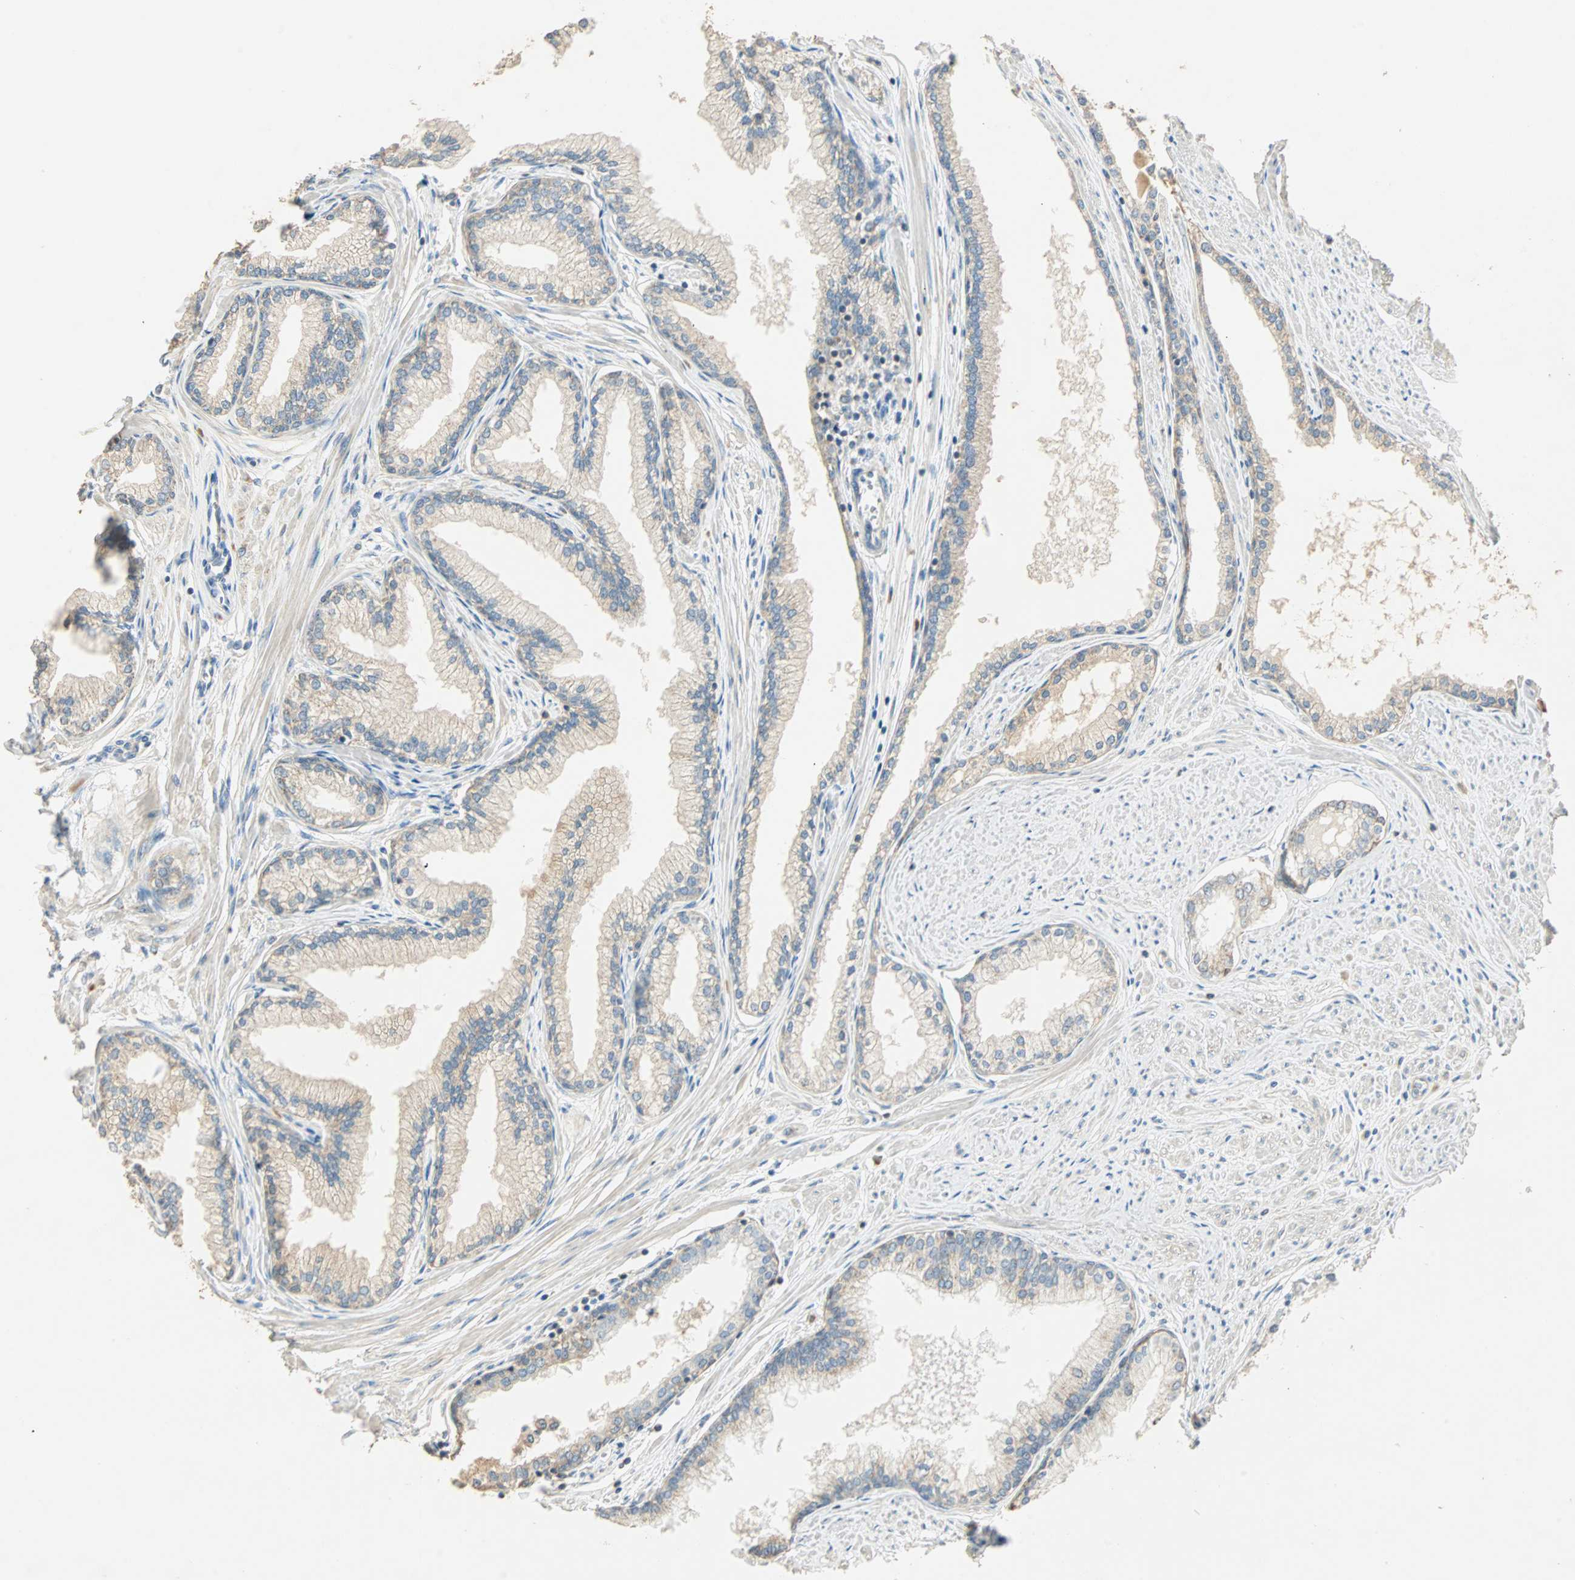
{"staining": {"intensity": "weak", "quantity": "25%-75%", "location": "cytoplasmic/membranous"}, "tissue": "prostate", "cell_type": "Glandular cells", "image_type": "normal", "snomed": [{"axis": "morphology", "description": "Normal tissue, NOS"}, {"axis": "topography", "description": "Prostate"}], "caption": "High-power microscopy captured an immunohistochemistry (IHC) micrograph of unremarkable prostate, revealing weak cytoplasmic/membranous staining in about 25%-75% of glandular cells. (brown staining indicates protein expression, while blue staining denotes nuclei).", "gene": "RAD18", "patient": {"sex": "male", "age": 64}}